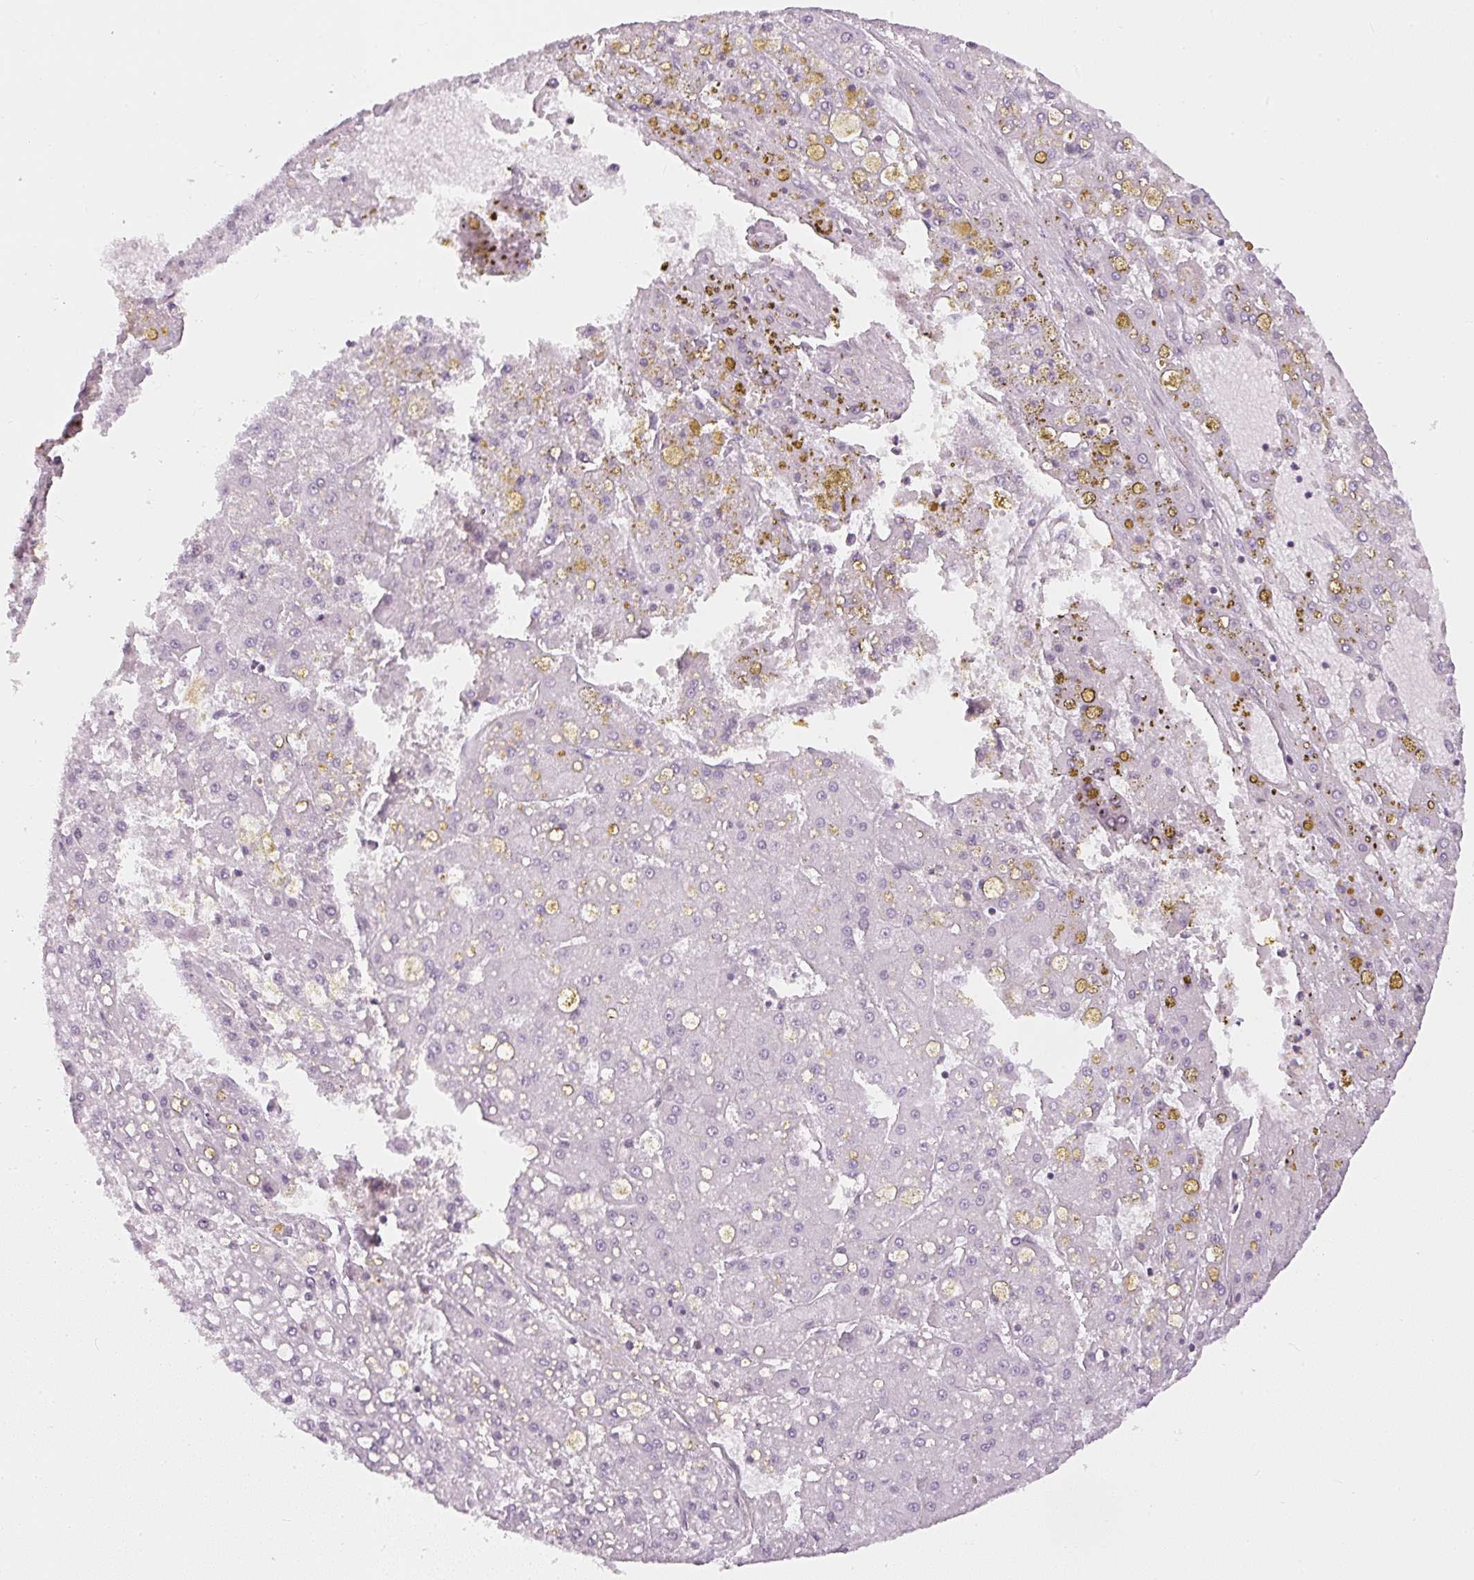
{"staining": {"intensity": "negative", "quantity": "none", "location": "none"}, "tissue": "liver cancer", "cell_type": "Tumor cells", "image_type": "cancer", "snomed": [{"axis": "morphology", "description": "Carcinoma, Hepatocellular, NOS"}, {"axis": "topography", "description": "Liver"}], "caption": "Immunohistochemical staining of human liver cancer (hepatocellular carcinoma) exhibits no significant staining in tumor cells.", "gene": "SULF1", "patient": {"sex": "male", "age": 67}}